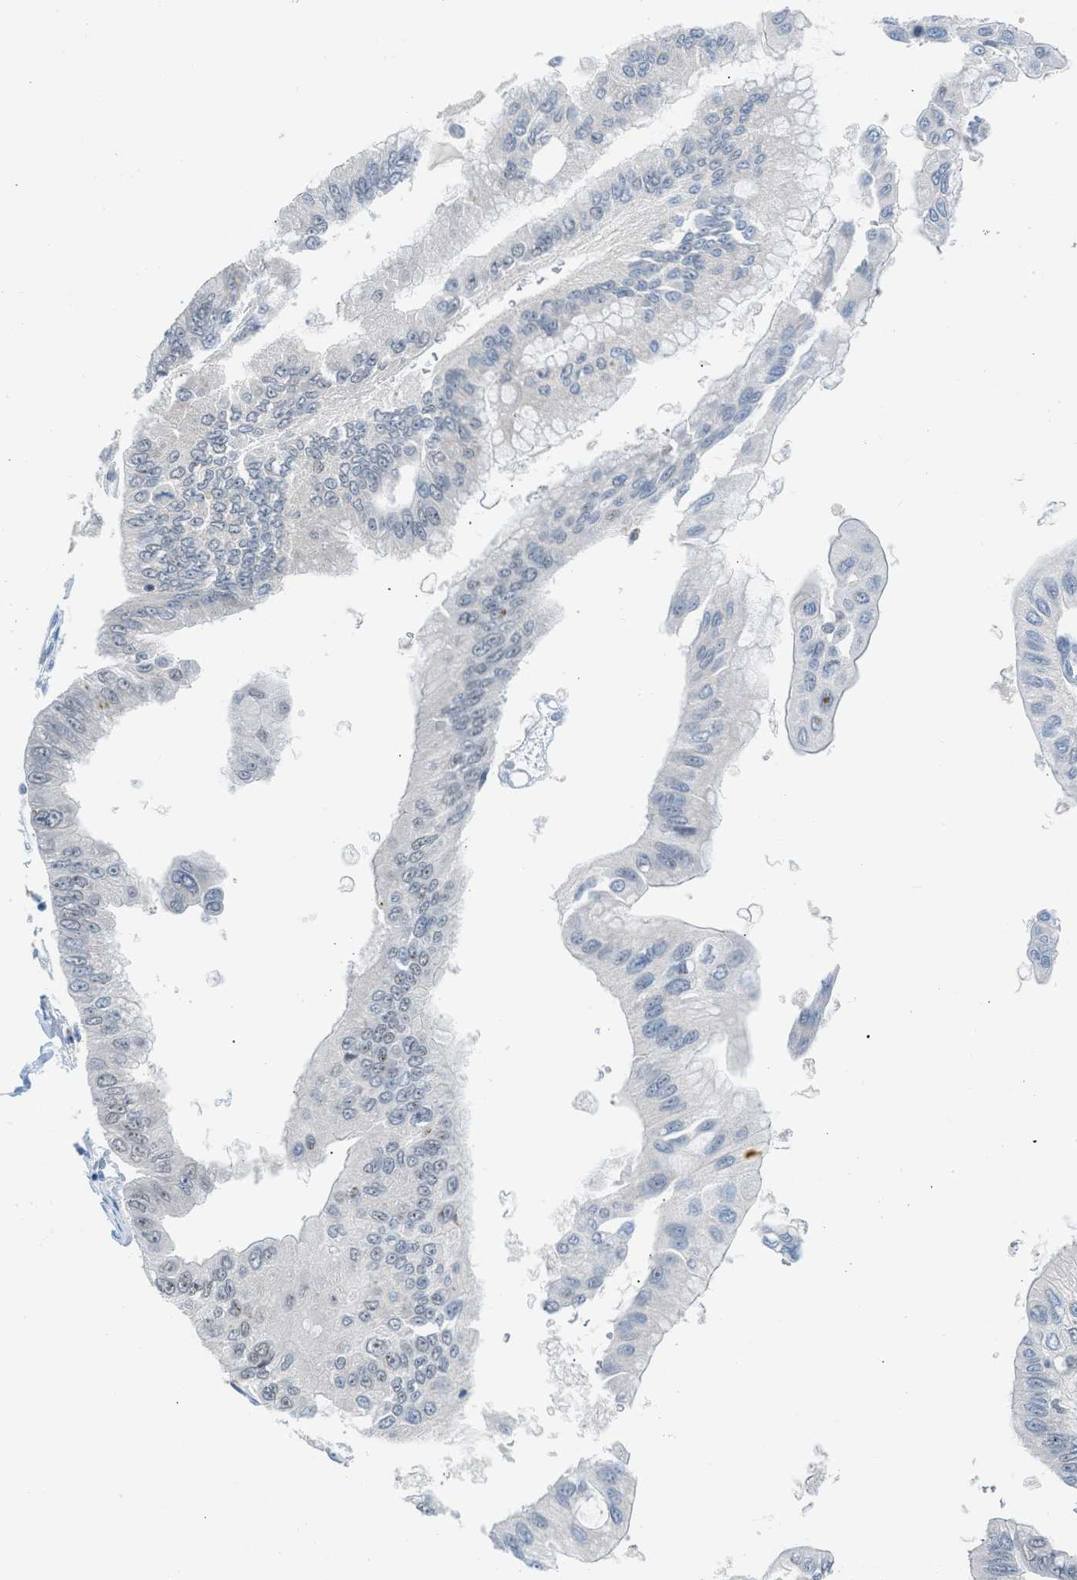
{"staining": {"intensity": "negative", "quantity": "none", "location": "none"}, "tissue": "pancreatic cancer", "cell_type": "Tumor cells", "image_type": "cancer", "snomed": [{"axis": "morphology", "description": "Adenocarcinoma, NOS"}, {"axis": "topography", "description": "Pancreas"}], "caption": "Tumor cells show no significant protein expression in pancreatic cancer.", "gene": "TTBK2", "patient": {"sex": "female", "age": 77}}